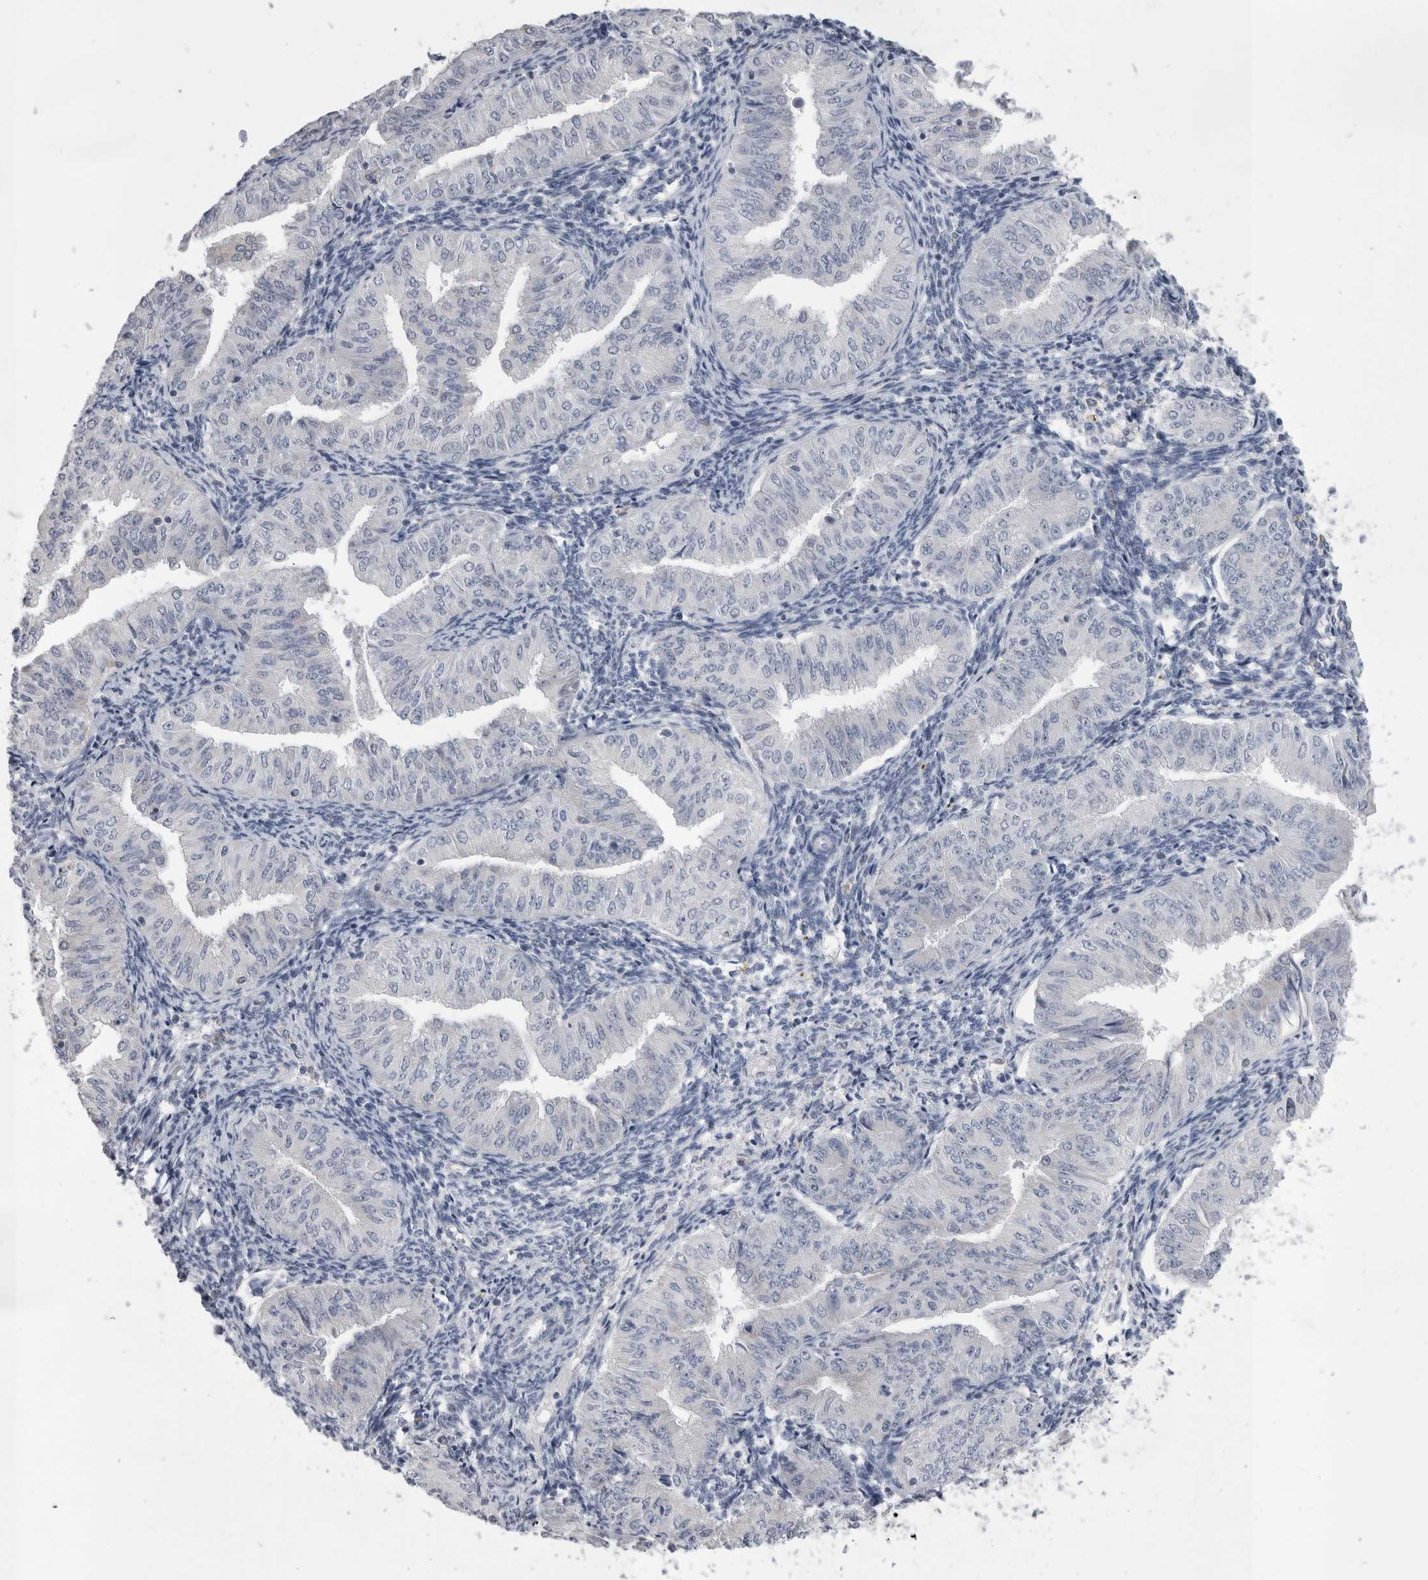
{"staining": {"intensity": "negative", "quantity": "none", "location": "none"}, "tissue": "endometrial cancer", "cell_type": "Tumor cells", "image_type": "cancer", "snomed": [{"axis": "morphology", "description": "Normal tissue, NOS"}, {"axis": "morphology", "description": "Adenocarcinoma, NOS"}, {"axis": "topography", "description": "Endometrium"}], "caption": "Immunohistochemical staining of human adenocarcinoma (endometrial) demonstrates no significant staining in tumor cells. (DAB immunohistochemistry (IHC) visualized using brightfield microscopy, high magnification).", "gene": "DHRS4", "patient": {"sex": "female", "age": 53}}